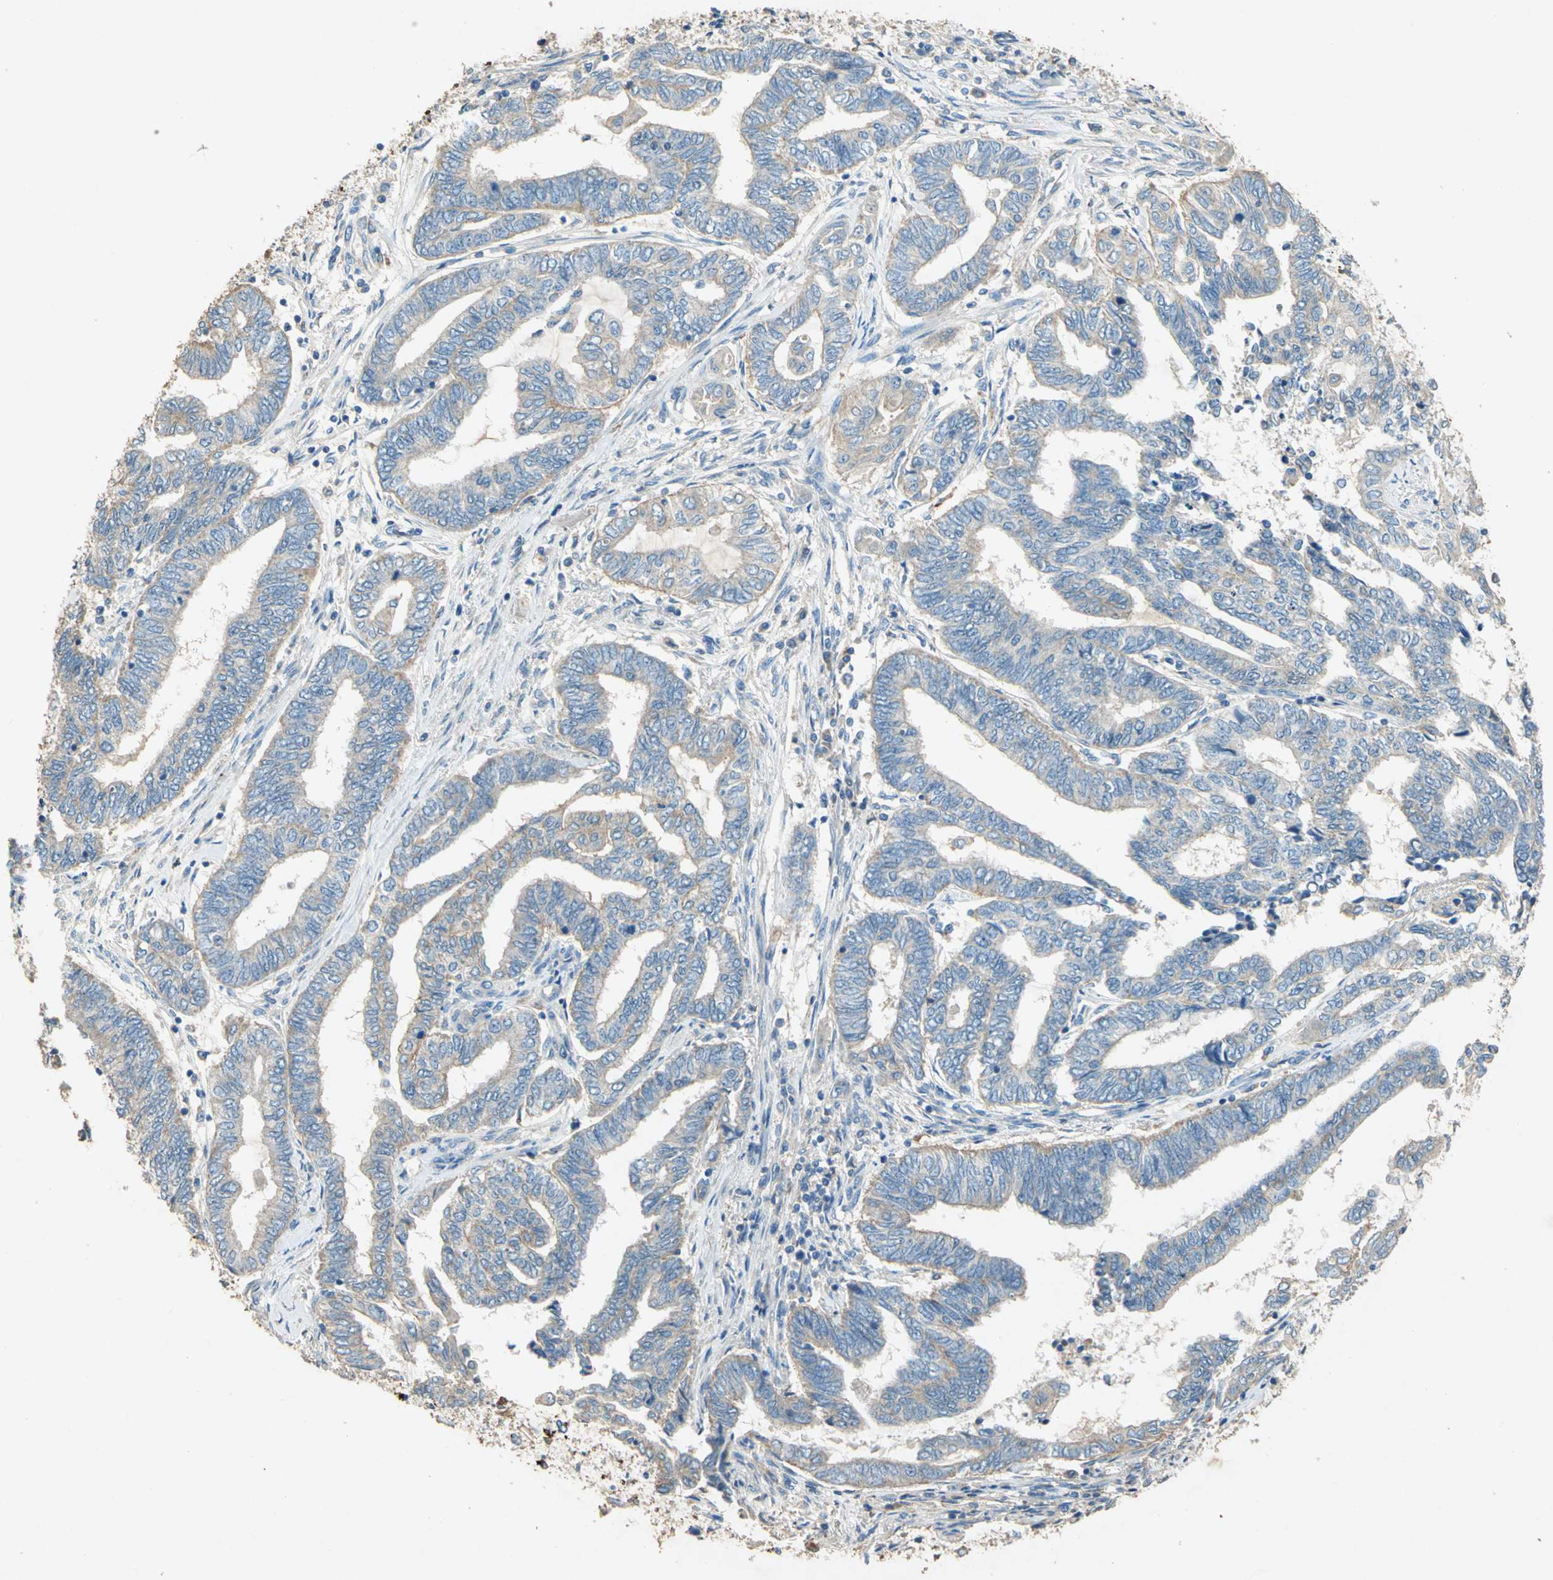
{"staining": {"intensity": "weak", "quantity": ">75%", "location": "cytoplasmic/membranous"}, "tissue": "endometrial cancer", "cell_type": "Tumor cells", "image_type": "cancer", "snomed": [{"axis": "morphology", "description": "Adenocarcinoma, NOS"}, {"axis": "topography", "description": "Uterus"}, {"axis": "topography", "description": "Endometrium"}], "caption": "This histopathology image reveals immunohistochemistry staining of human endometrial cancer (adenocarcinoma), with low weak cytoplasmic/membranous positivity in approximately >75% of tumor cells.", "gene": "ADAMTS5", "patient": {"sex": "female", "age": 70}}